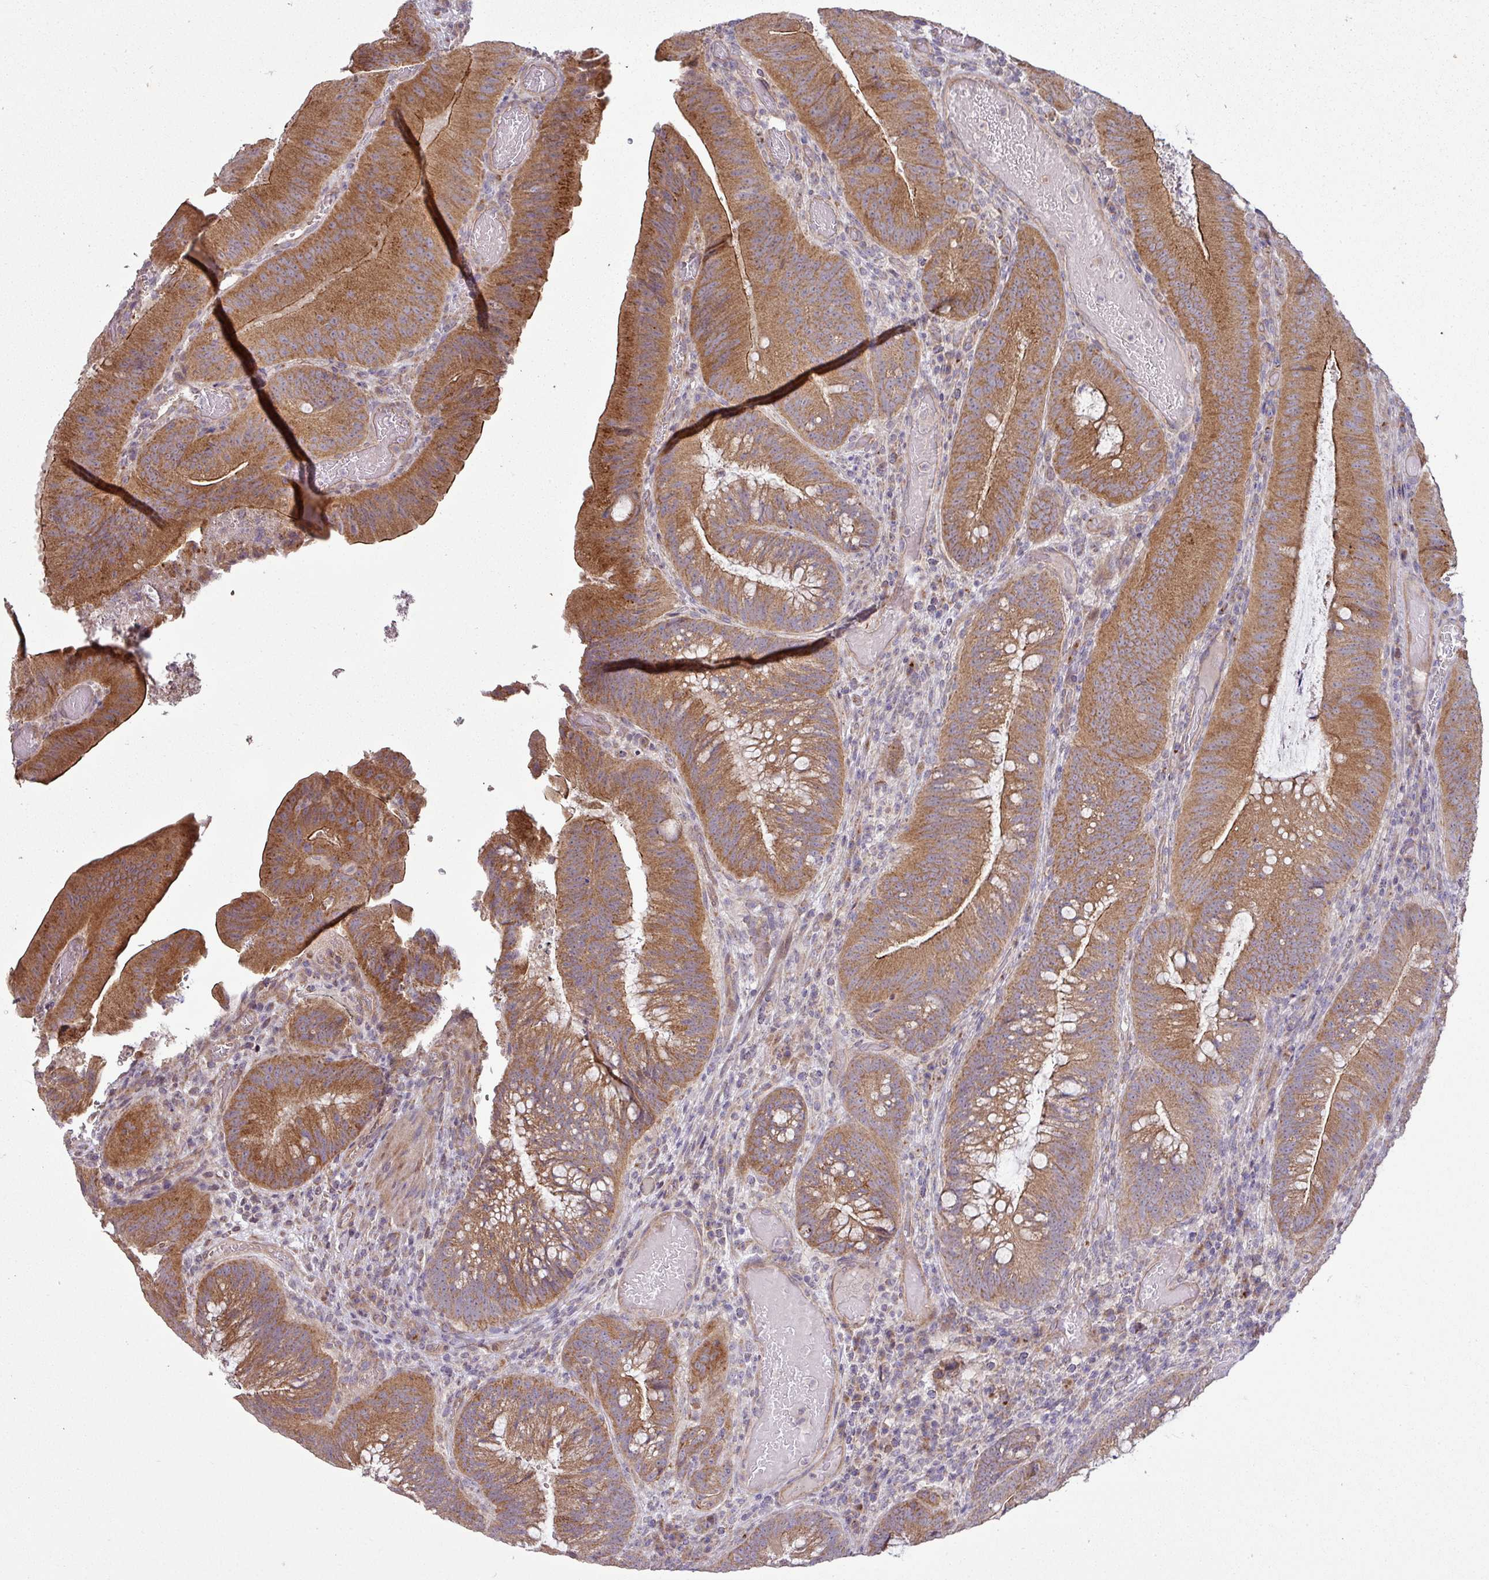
{"staining": {"intensity": "moderate", "quantity": ">75%", "location": "cytoplasmic/membranous"}, "tissue": "colorectal cancer", "cell_type": "Tumor cells", "image_type": "cancer", "snomed": [{"axis": "morphology", "description": "Adenocarcinoma, NOS"}, {"axis": "topography", "description": "Colon"}], "caption": "There is medium levels of moderate cytoplasmic/membranous expression in tumor cells of colorectal adenocarcinoma, as demonstrated by immunohistochemical staining (brown color).", "gene": "TIMMDC1", "patient": {"sex": "female", "age": 43}}